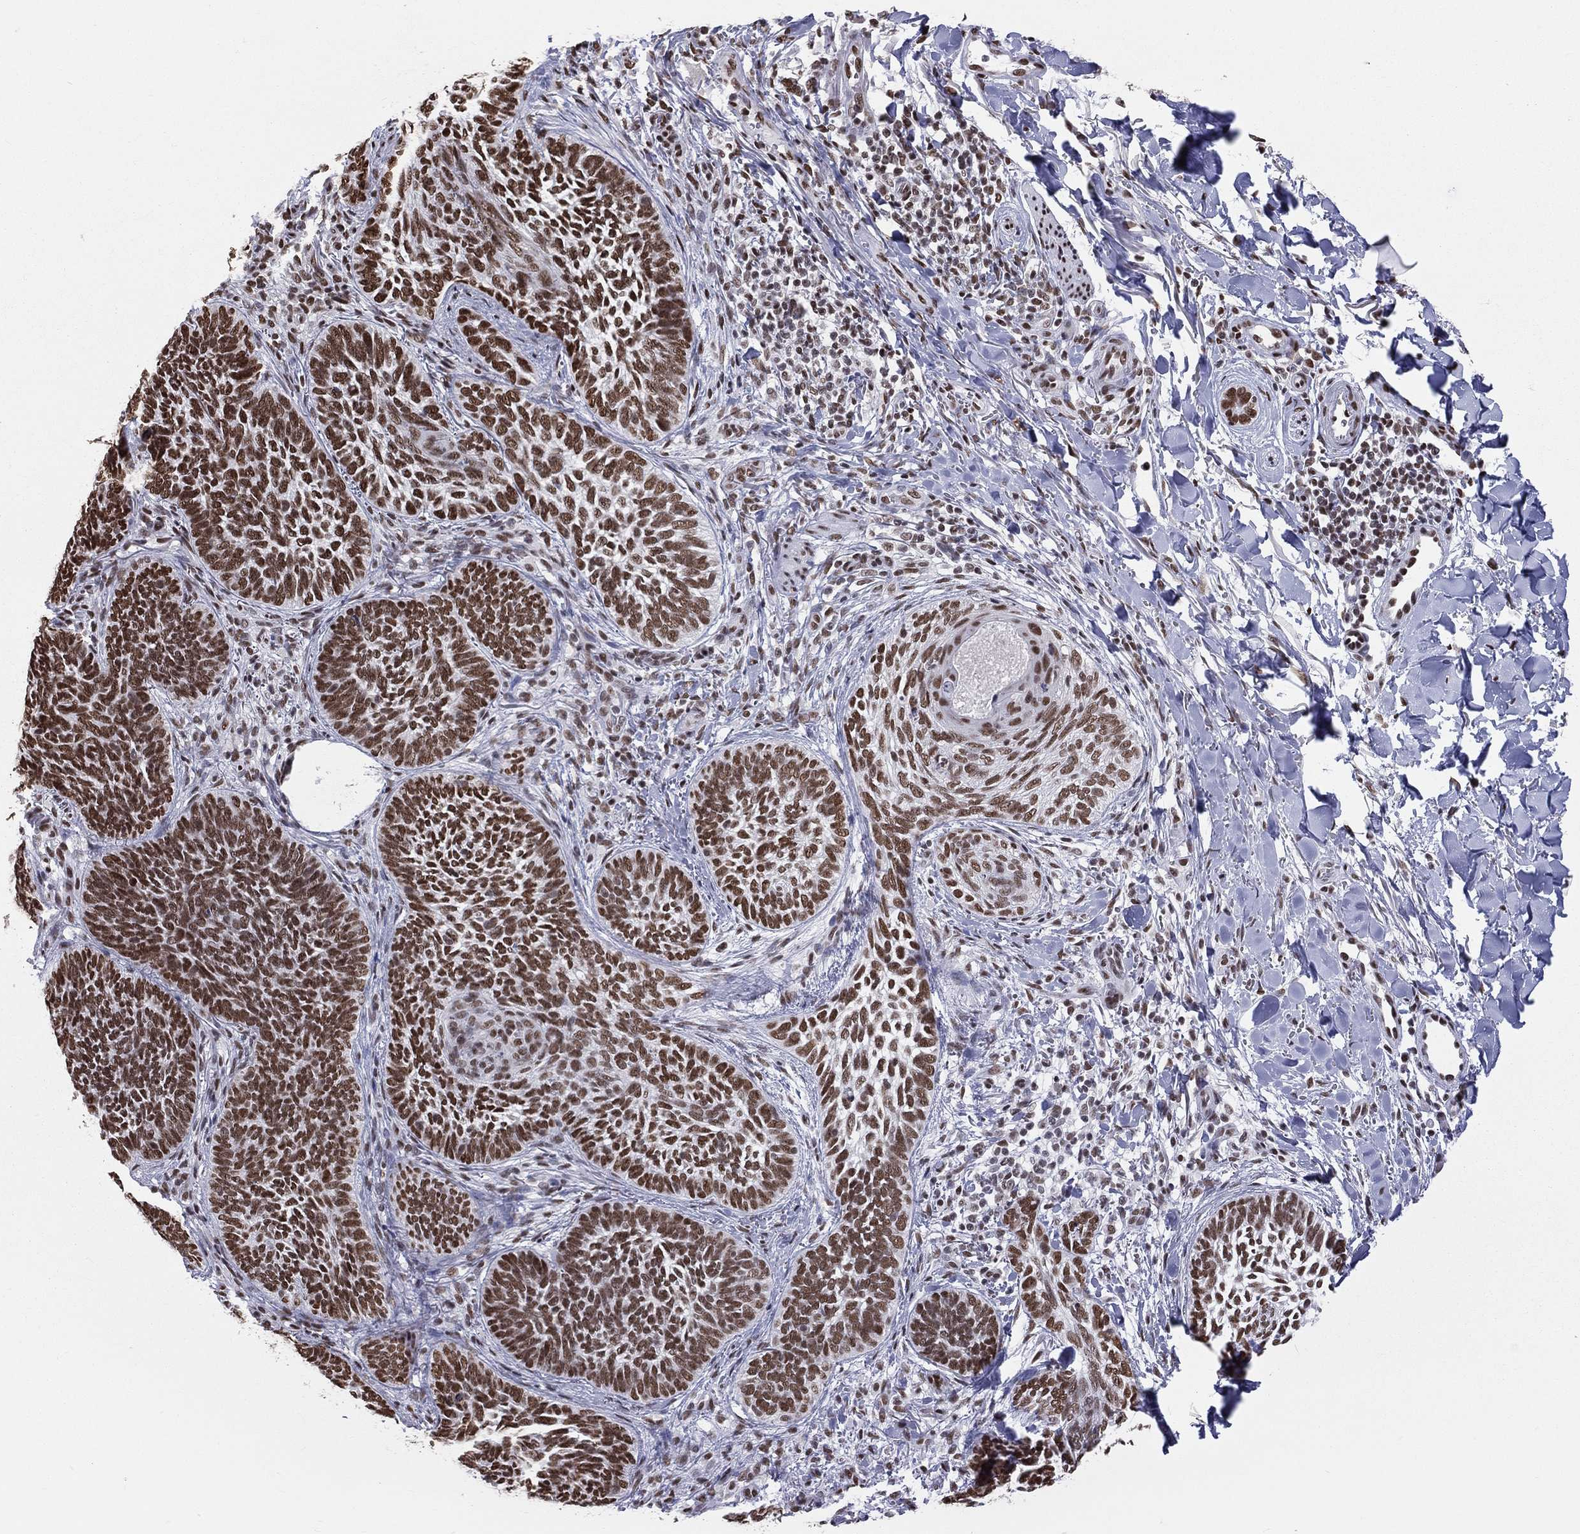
{"staining": {"intensity": "strong", "quantity": ">75%", "location": "nuclear"}, "tissue": "skin cancer", "cell_type": "Tumor cells", "image_type": "cancer", "snomed": [{"axis": "morphology", "description": "Normal tissue, NOS"}, {"axis": "morphology", "description": "Basal cell carcinoma"}, {"axis": "topography", "description": "Skin"}], "caption": "This is an image of immunohistochemistry (IHC) staining of skin basal cell carcinoma, which shows strong staining in the nuclear of tumor cells.", "gene": "ZNF7", "patient": {"sex": "male", "age": 46}}